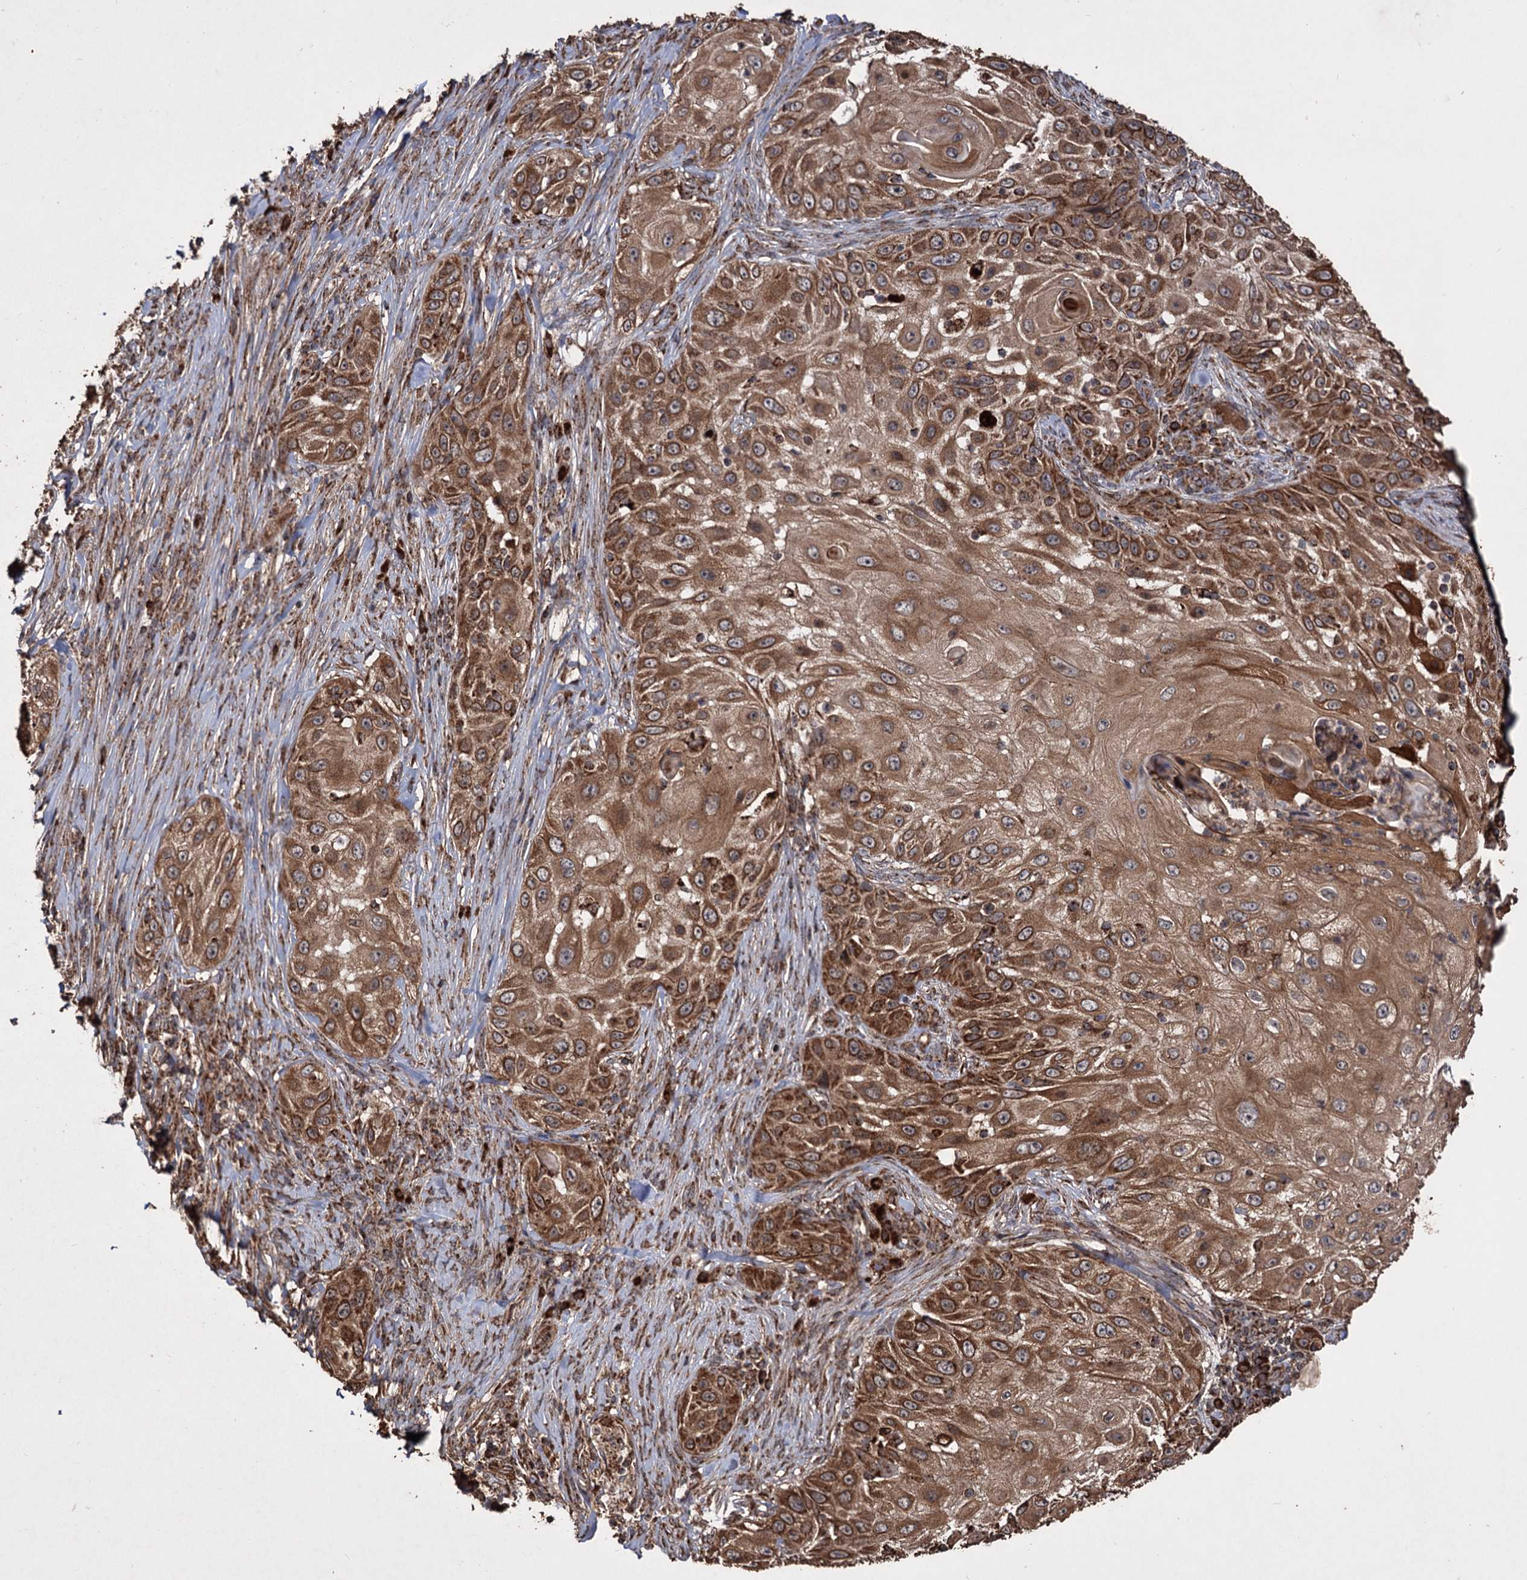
{"staining": {"intensity": "strong", "quantity": ">75%", "location": "cytoplasmic/membranous"}, "tissue": "skin cancer", "cell_type": "Tumor cells", "image_type": "cancer", "snomed": [{"axis": "morphology", "description": "Squamous cell carcinoma, NOS"}, {"axis": "topography", "description": "Skin"}], "caption": "The histopathology image shows immunohistochemical staining of skin squamous cell carcinoma. There is strong cytoplasmic/membranous staining is seen in approximately >75% of tumor cells.", "gene": "IPO4", "patient": {"sex": "female", "age": 44}}